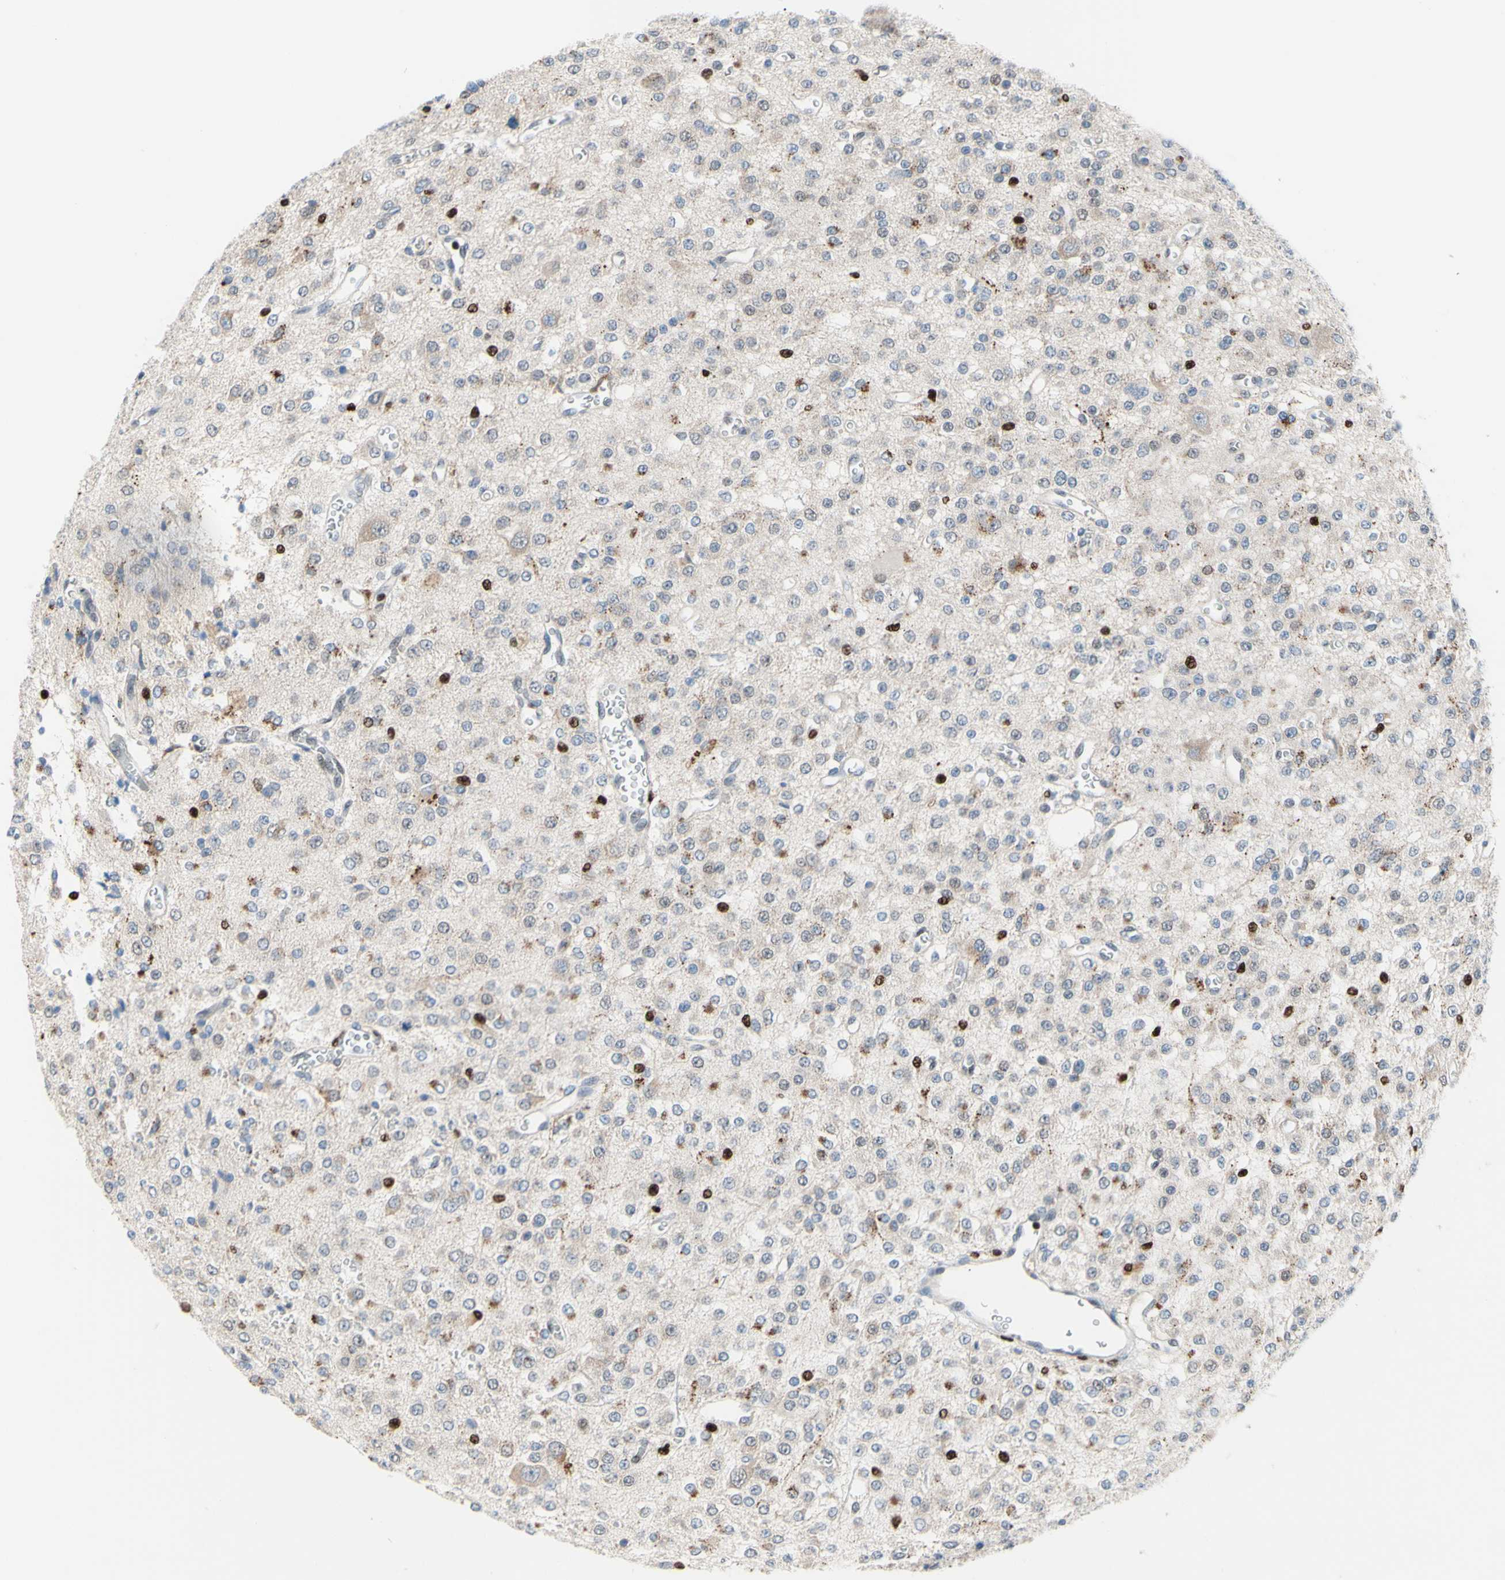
{"staining": {"intensity": "negative", "quantity": "none", "location": "none"}, "tissue": "glioma", "cell_type": "Tumor cells", "image_type": "cancer", "snomed": [{"axis": "morphology", "description": "Glioma, malignant, Low grade"}, {"axis": "topography", "description": "Brain"}], "caption": "DAB immunohistochemical staining of human malignant glioma (low-grade) exhibits no significant expression in tumor cells.", "gene": "EED", "patient": {"sex": "male", "age": 38}}